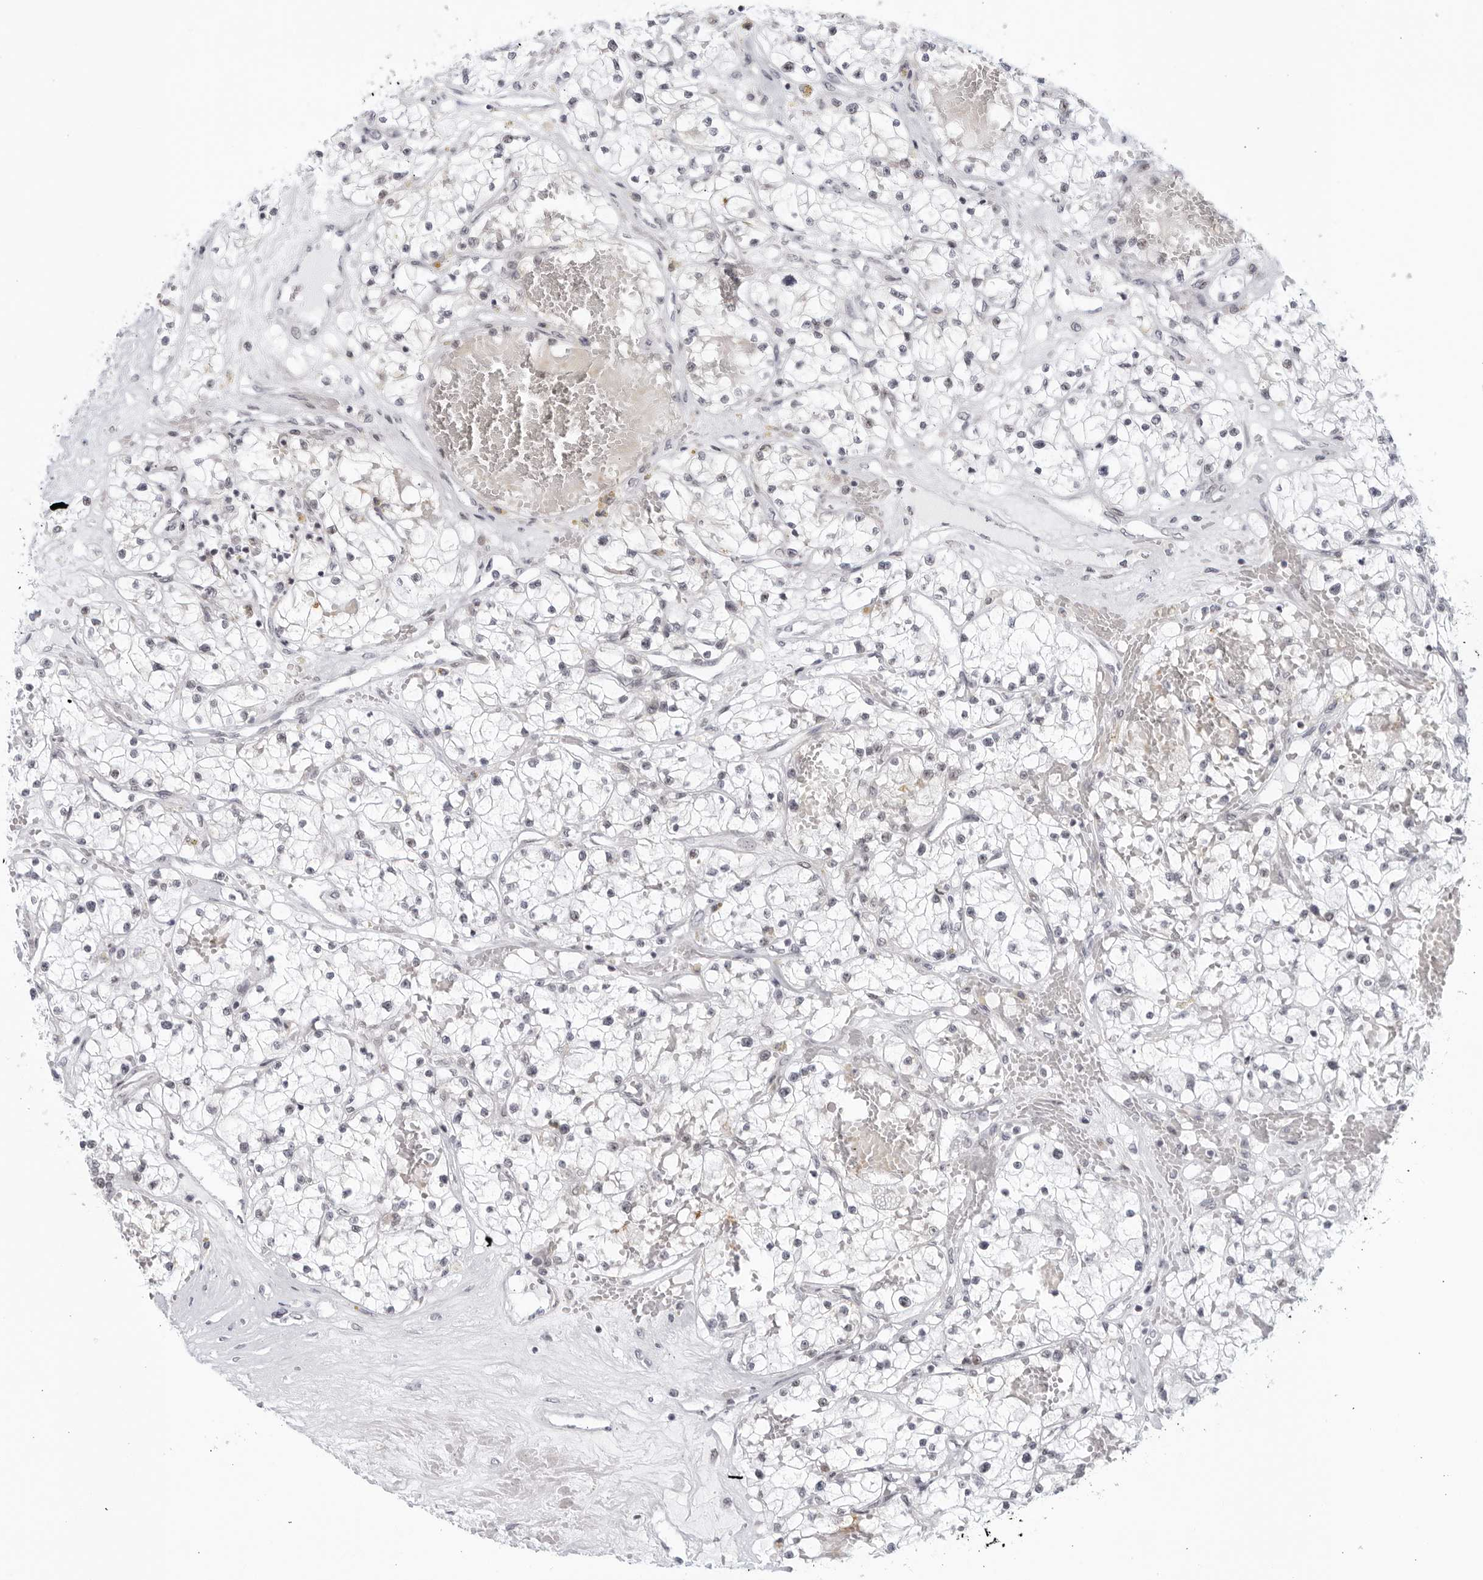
{"staining": {"intensity": "negative", "quantity": "none", "location": "none"}, "tissue": "renal cancer", "cell_type": "Tumor cells", "image_type": "cancer", "snomed": [{"axis": "morphology", "description": "Normal tissue, NOS"}, {"axis": "morphology", "description": "Adenocarcinoma, NOS"}, {"axis": "topography", "description": "Kidney"}], "caption": "Renal adenocarcinoma was stained to show a protein in brown. There is no significant positivity in tumor cells.", "gene": "WDTC1", "patient": {"sex": "male", "age": 68}}